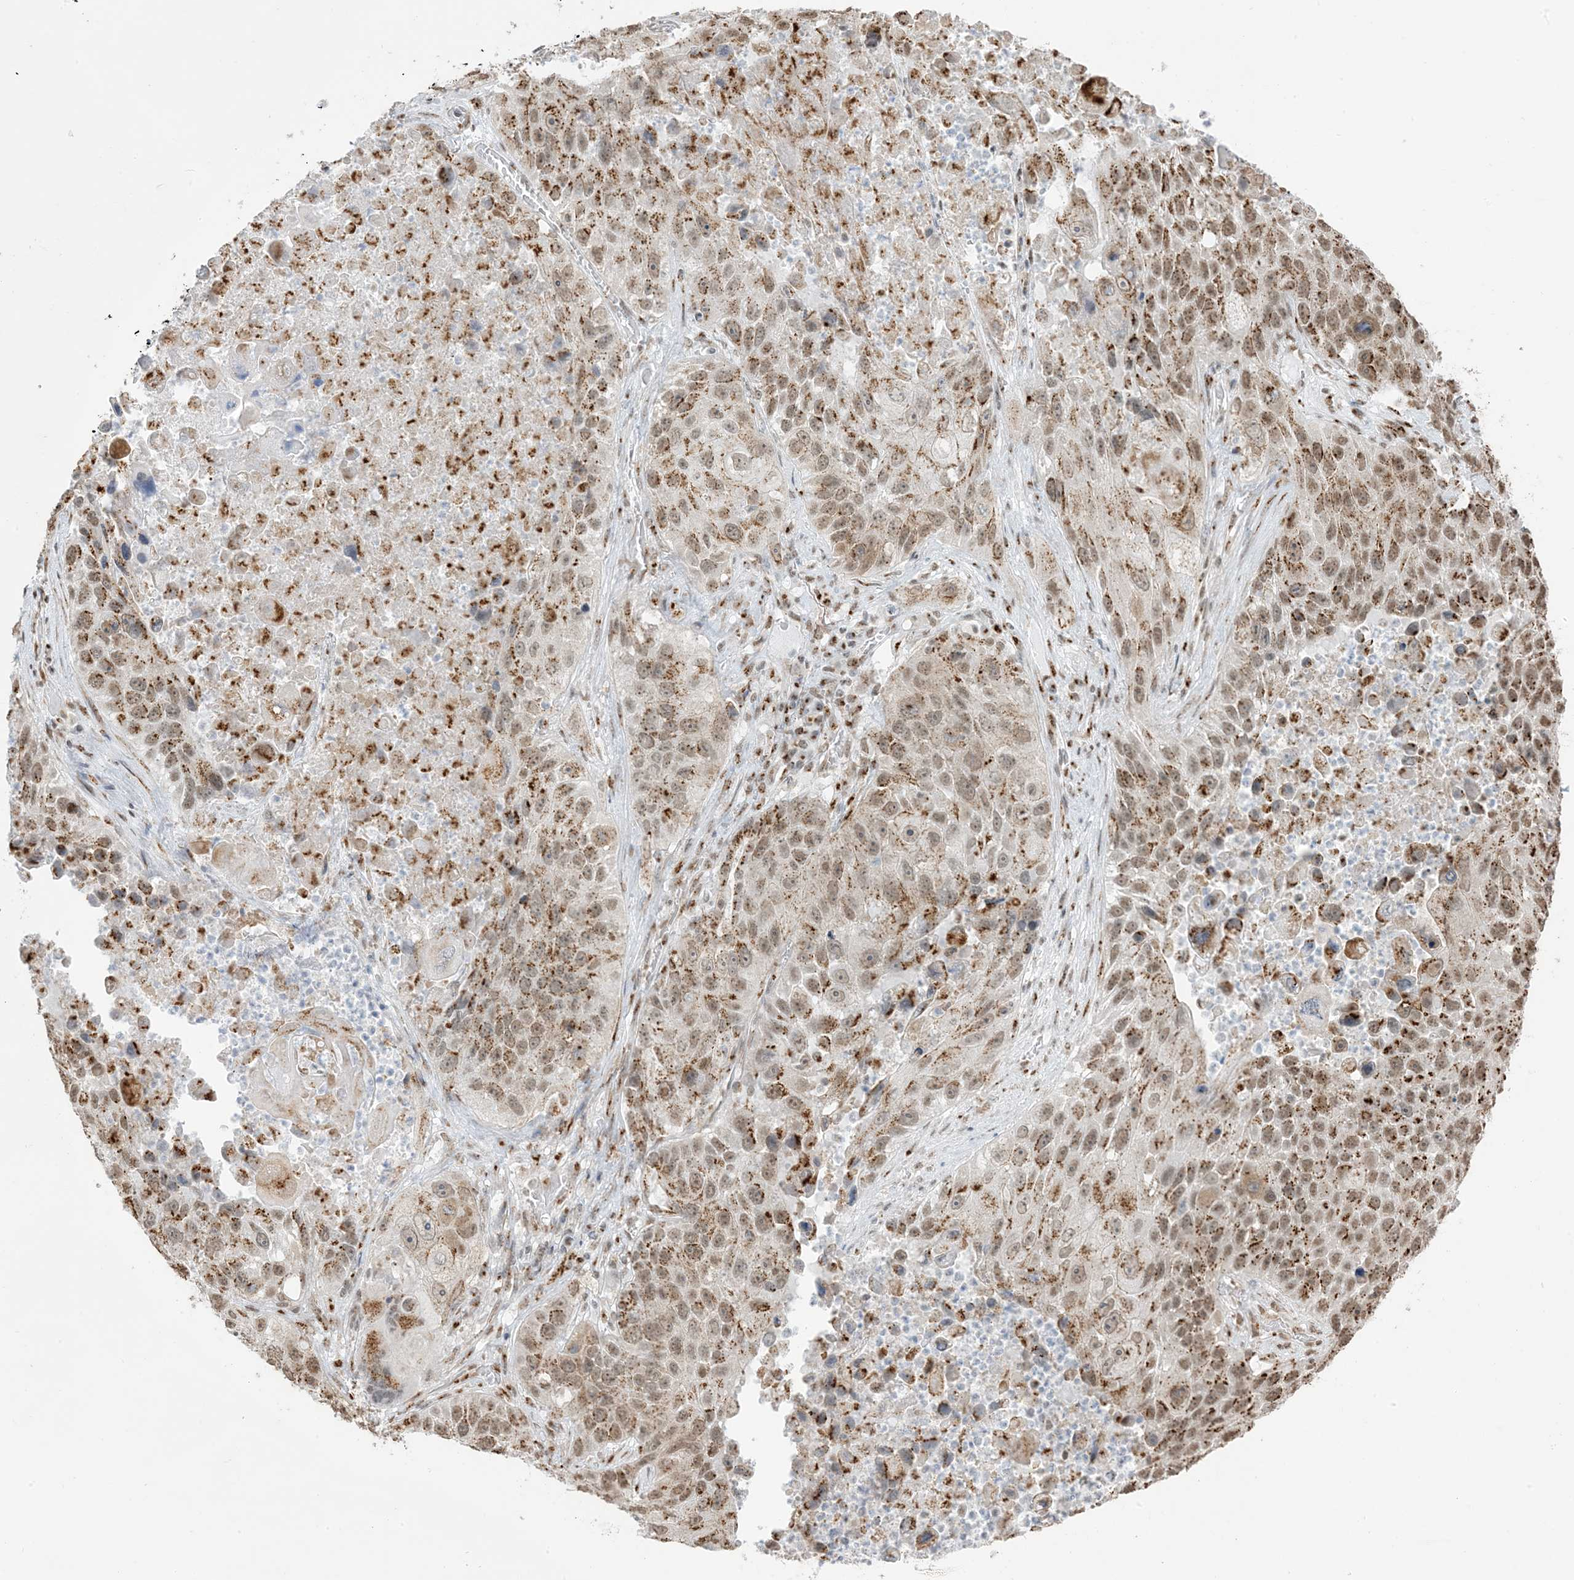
{"staining": {"intensity": "moderate", "quantity": ">75%", "location": "cytoplasmic/membranous,nuclear"}, "tissue": "lung cancer", "cell_type": "Tumor cells", "image_type": "cancer", "snomed": [{"axis": "morphology", "description": "Squamous cell carcinoma, NOS"}, {"axis": "topography", "description": "Lung"}], "caption": "A medium amount of moderate cytoplasmic/membranous and nuclear positivity is seen in approximately >75% of tumor cells in lung cancer (squamous cell carcinoma) tissue.", "gene": "GPR107", "patient": {"sex": "male", "age": 61}}